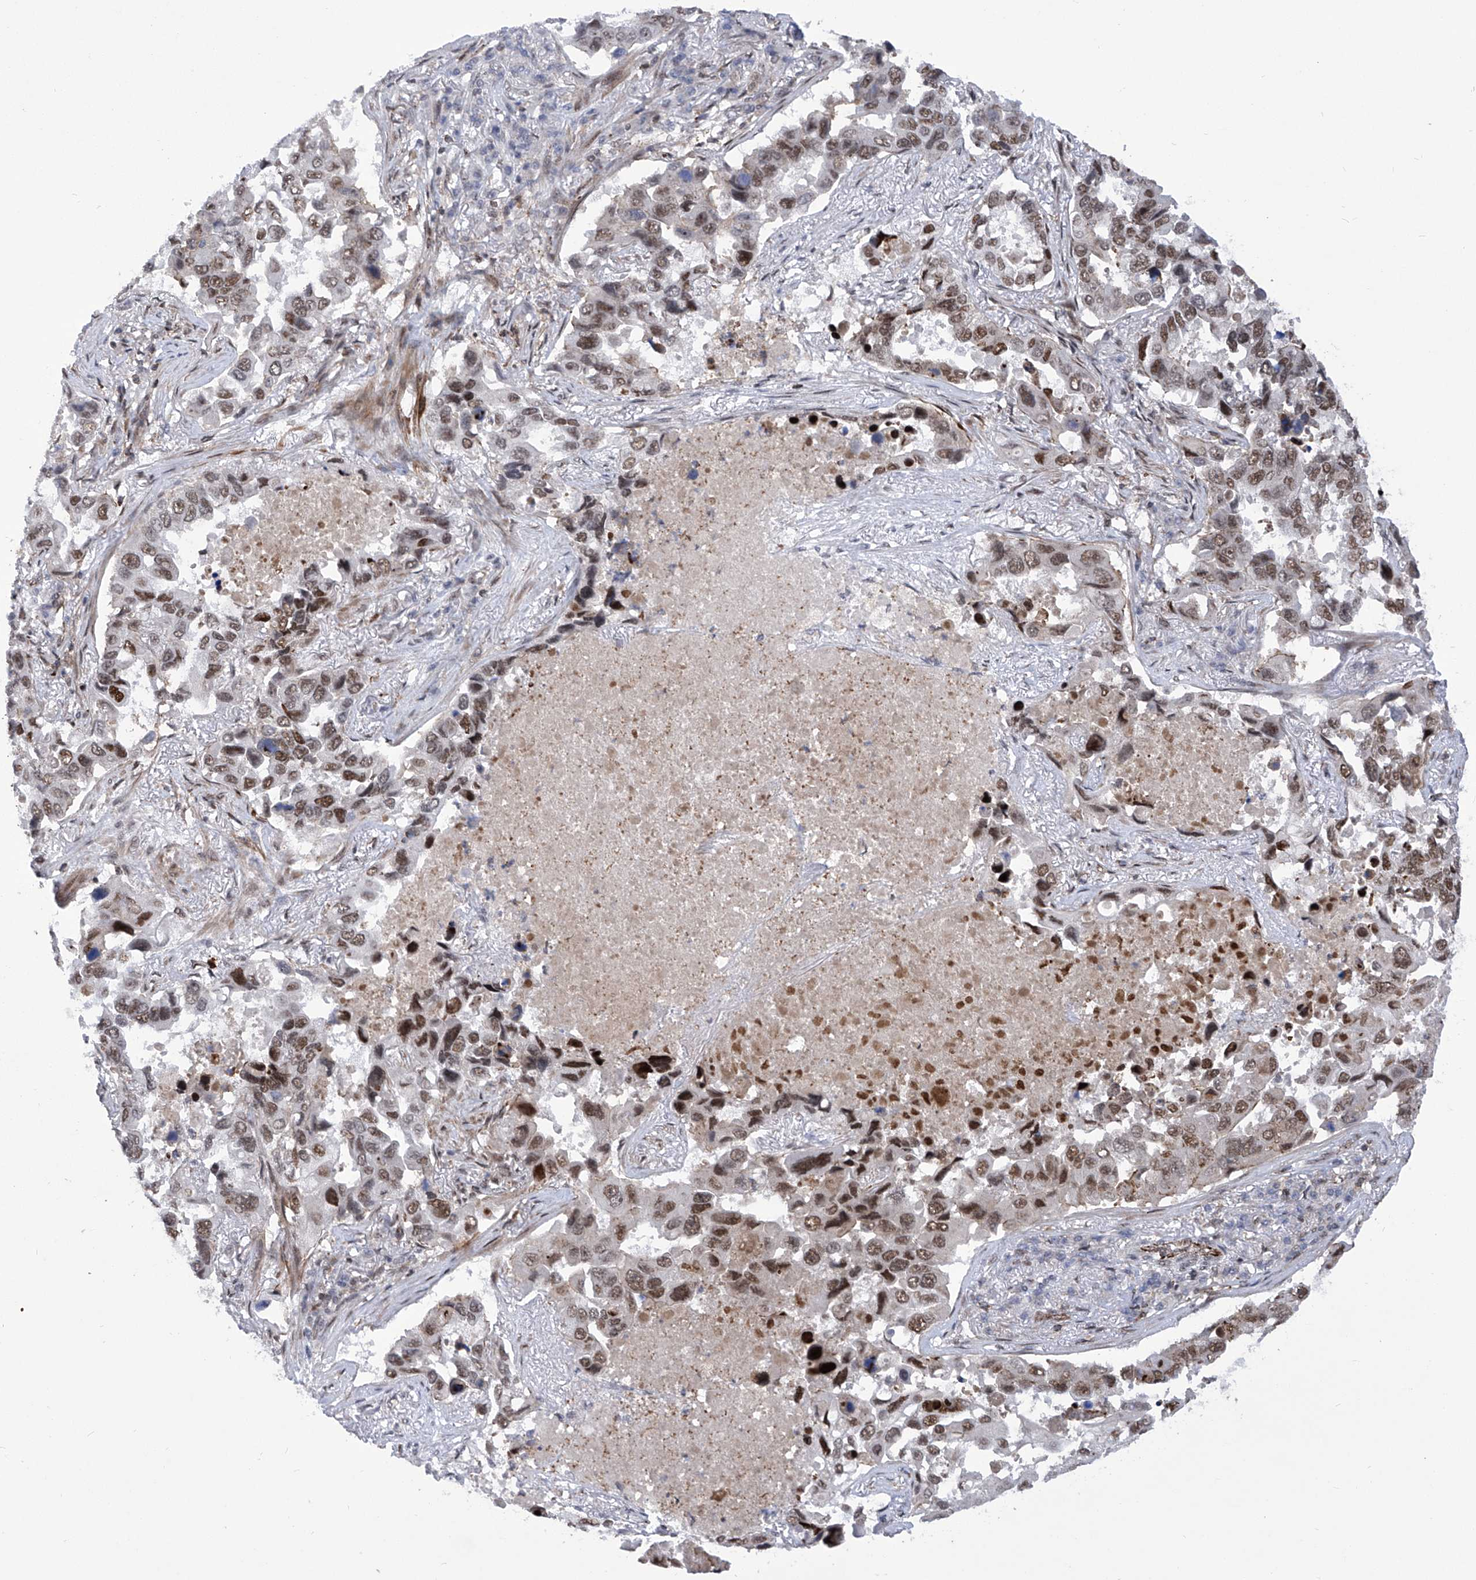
{"staining": {"intensity": "moderate", "quantity": ">75%", "location": "nuclear"}, "tissue": "lung cancer", "cell_type": "Tumor cells", "image_type": "cancer", "snomed": [{"axis": "morphology", "description": "Adenocarcinoma, NOS"}, {"axis": "topography", "description": "Lung"}], "caption": "Lung adenocarcinoma stained for a protein displays moderate nuclear positivity in tumor cells.", "gene": "CEP290", "patient": {"sex": "male", "age": 64}}